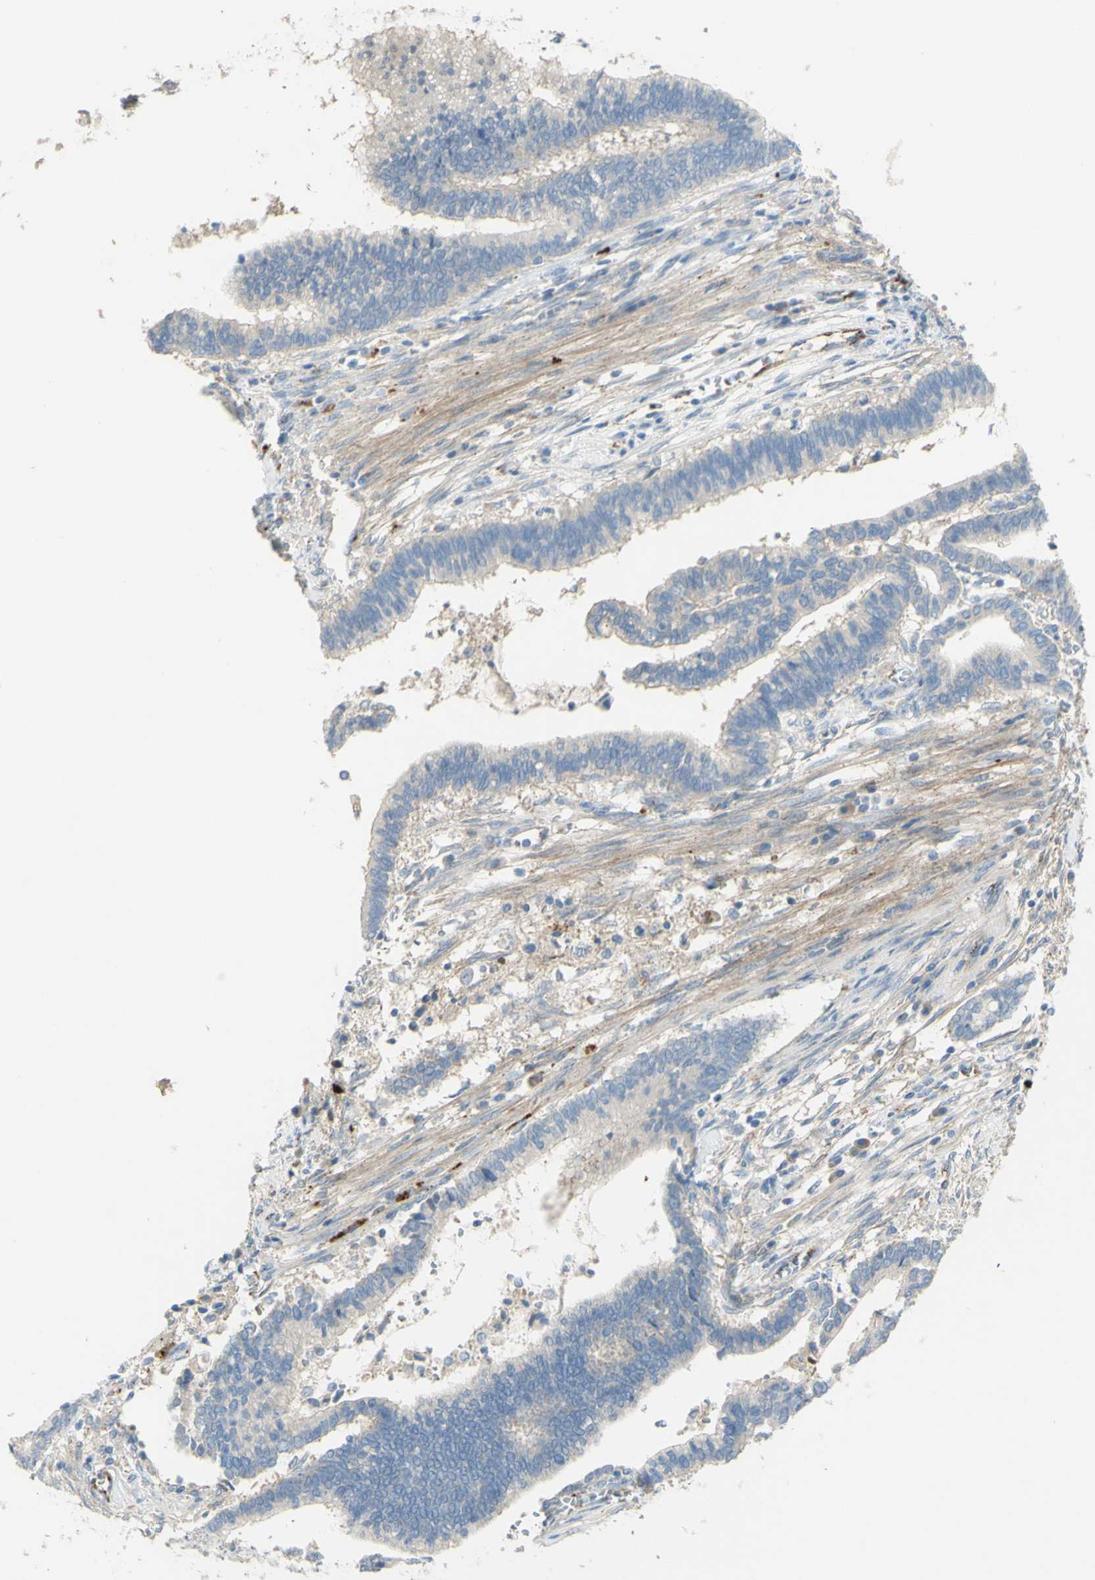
{"staining": {"intensity": "weak", "quantity": "<25%", "location": "cytoplasmic/membranous"}, "tissue": "cervical cancer", "cell_type": "Tumor cells", "image_type": "cancer", "snomed": [{"axis": "morphology", "description": "Adenocarcinoma, NOS"}, {"axis": "topography", "description": "Cervix"}], "caption": "Protein analysis of cervical cancer (adenocarcinoma) shows no significant expression in tumor cells.", "gene": "GAN", "patient": {"sex": "female", "age": 44}}